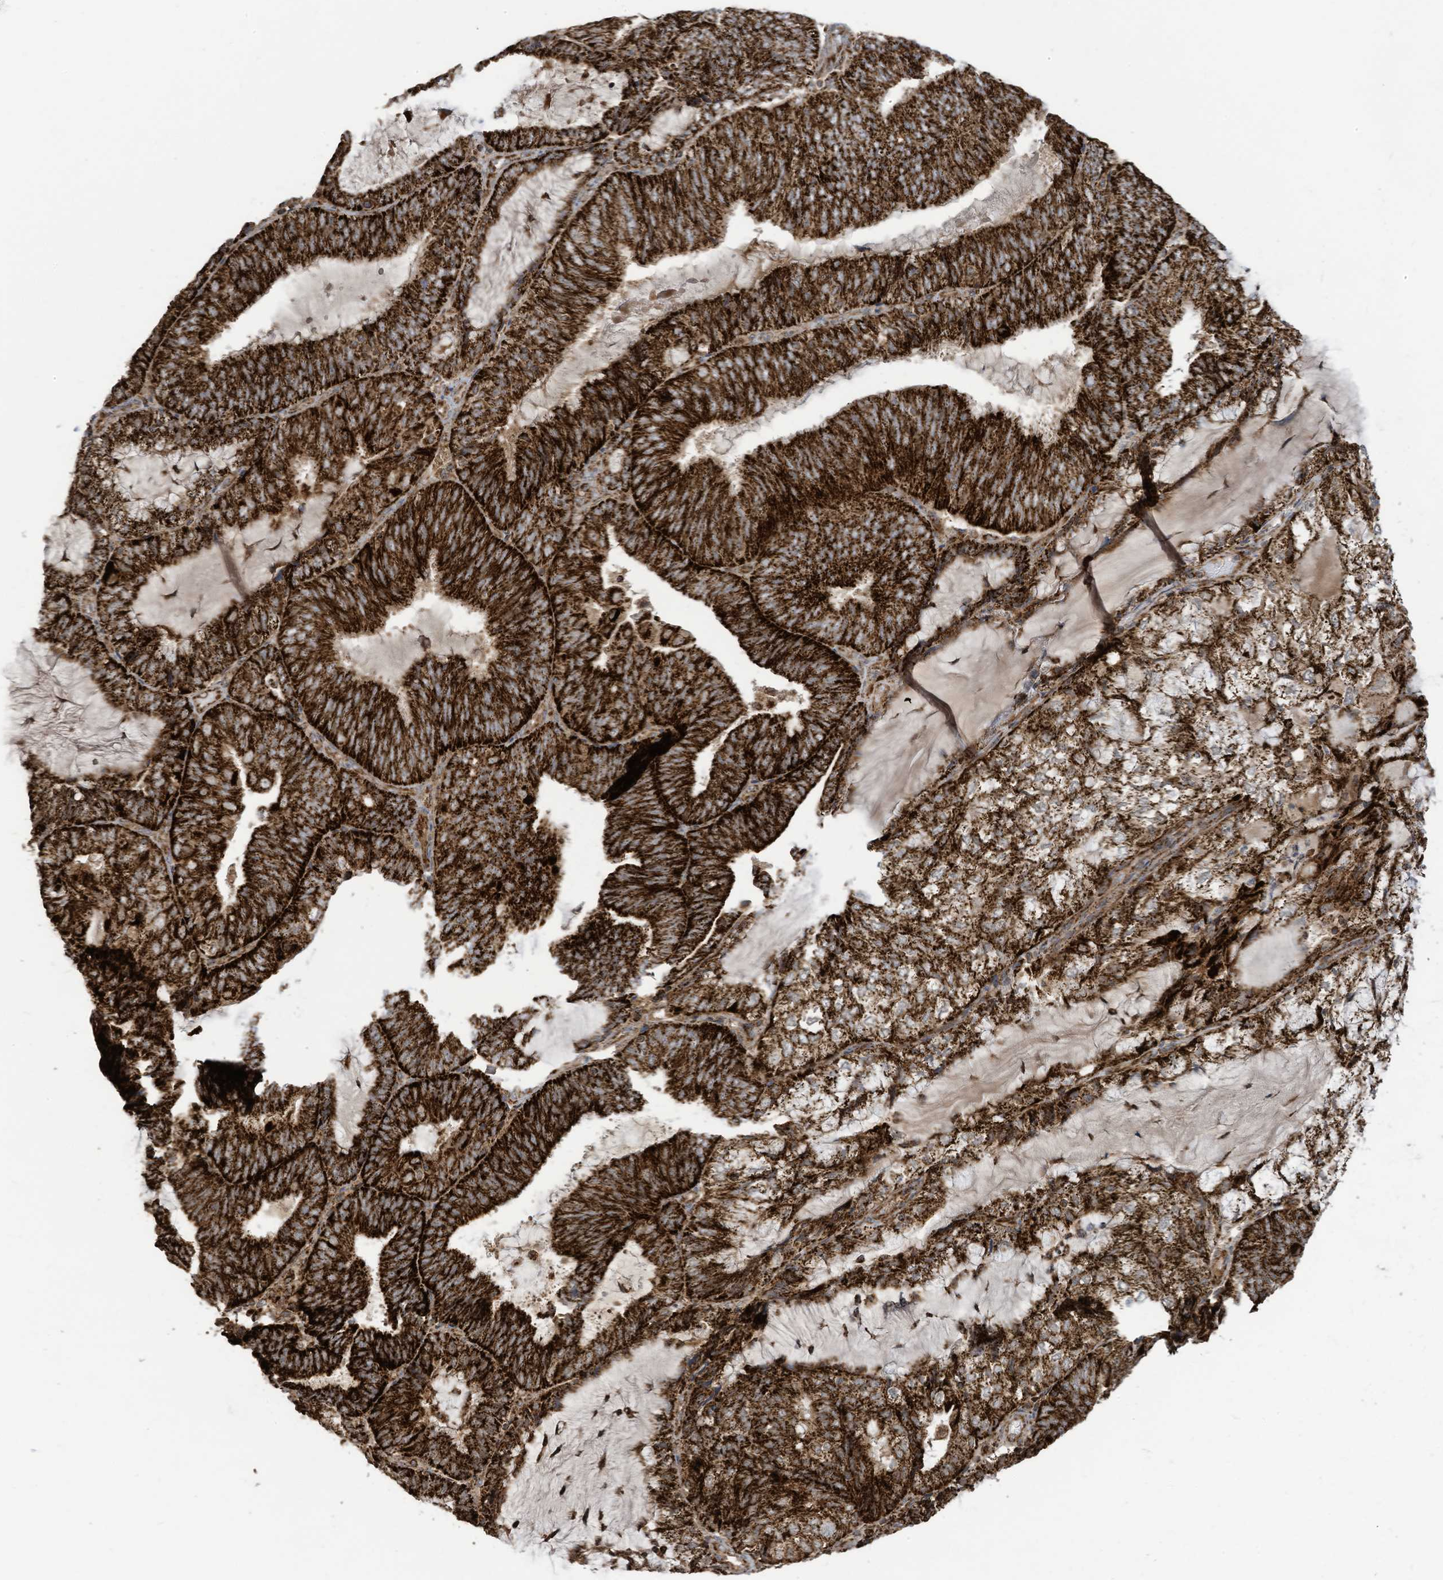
{"staining": {"intensity": "strong", "quantity": ">75%", "location": "cytoplasmic/membranous"}, "tissue": "endometrial cancer", "cell_type": "Tumor cells", "image_type": "cancer", "snomed": [{"axis": "morphology", "description": "Adenocarcinoma, NOS"}, {"axis": "topography", "description": "Endometrium"}], "caption": "Approximately >75% of tumor cells in endometrial cancer (adenocarcinoma) display strong cytoplasmic/membranous protein positivity as visualized by brown immunohistochemical staining.", "gene": "COX10", "patient": {"sex": "female", "age": 81}}